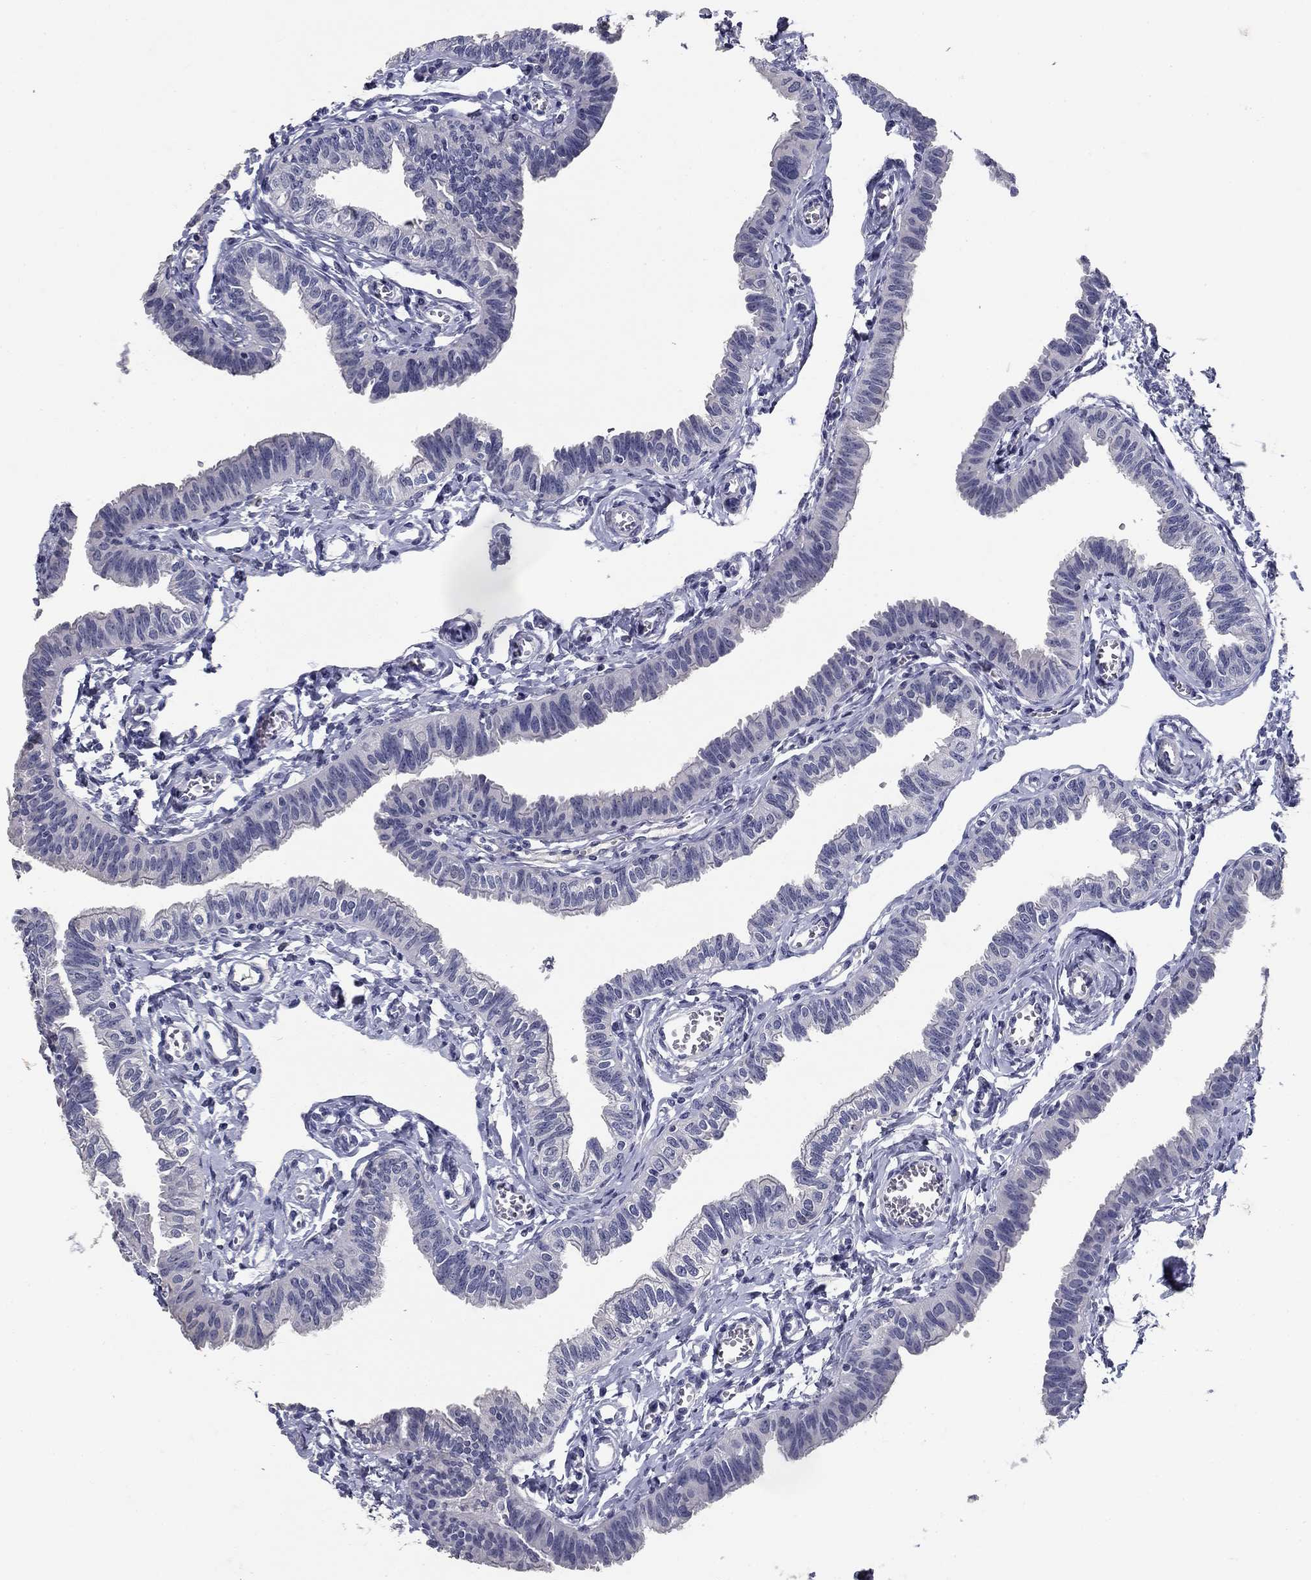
{"staining": {"intensity": "negative", "quantity": "none", "location": "none"}, "tissue": "fallopian tube", "cell_type": "Glandular cells", "image_type": "normal", "snomed": [{"axis": "morphology", "description": "Normal tissue, NOS"}, {"axis": "topography", "description": "Fallopian tube"}], "caption": "Glandular cells show no significant staining in unremarkable fallopian tube. (Stains: DAB IHC with hematoxylin counter stain, Microscopy: brightfield microscopy at high magnification).", "gene": "POMC", "patient": {"sex": "female", "age": 54}}